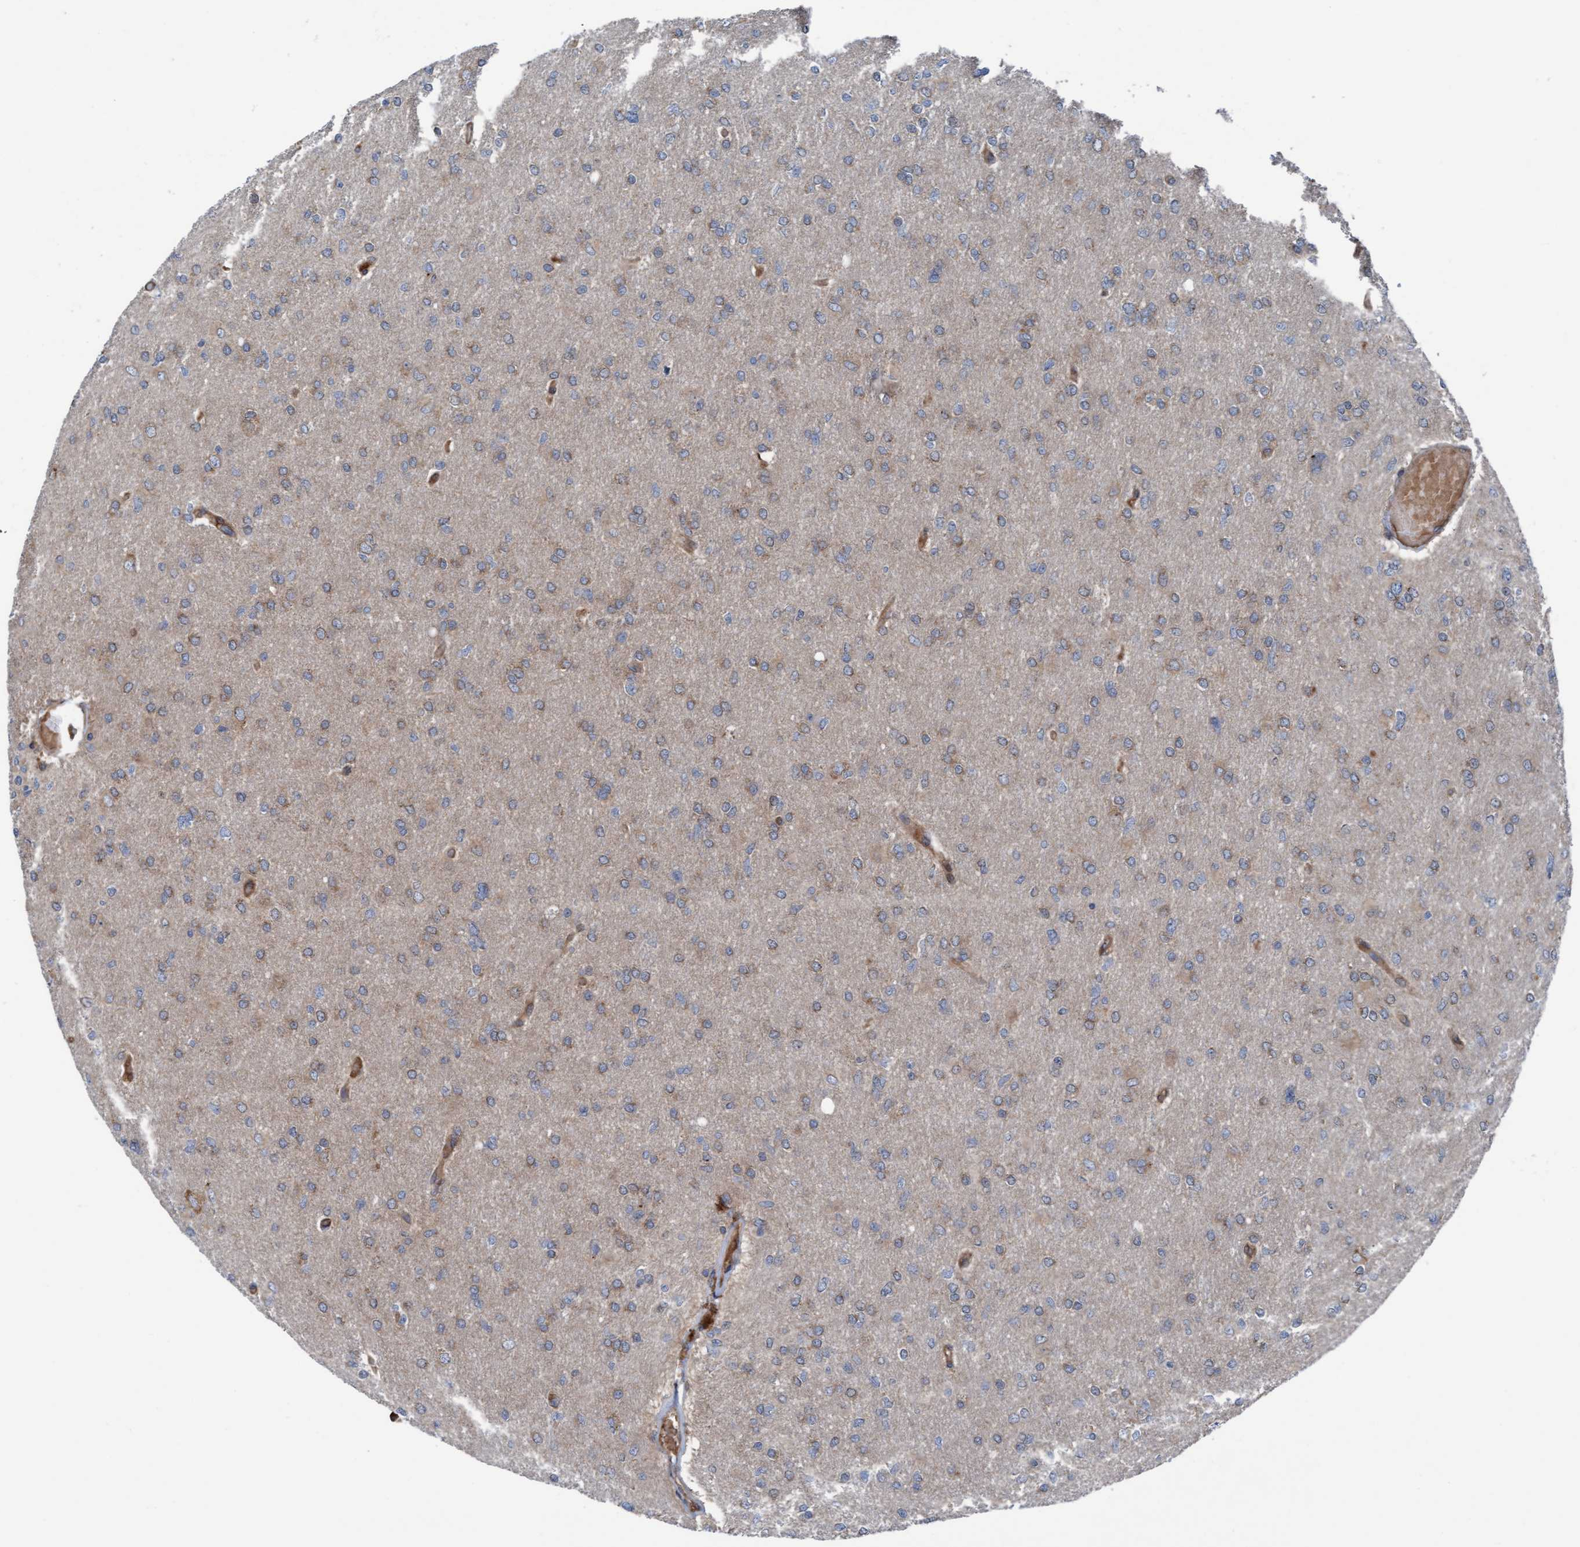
{"staining": {"intensity": "weak", "quantity": "25%-75%", "location": "cytoplasmic/membranous"}, "tissue": "glioma", "cell_type": "Tumor cells", "image_type": "cancer", "snomed": [{"axis": "morphology", "description": "Glioma, malignant, High grade"}, {"axis": "topography", "description": "Cerebral cortex"}], "caption": "Protein expression analysis of glioma shows weak cytoplasmic/membranous staining in approximately 25%-75% of tumor cells.", "gene": "RAP1GAP2", "patient": {"sex": "female", "age": 36}}